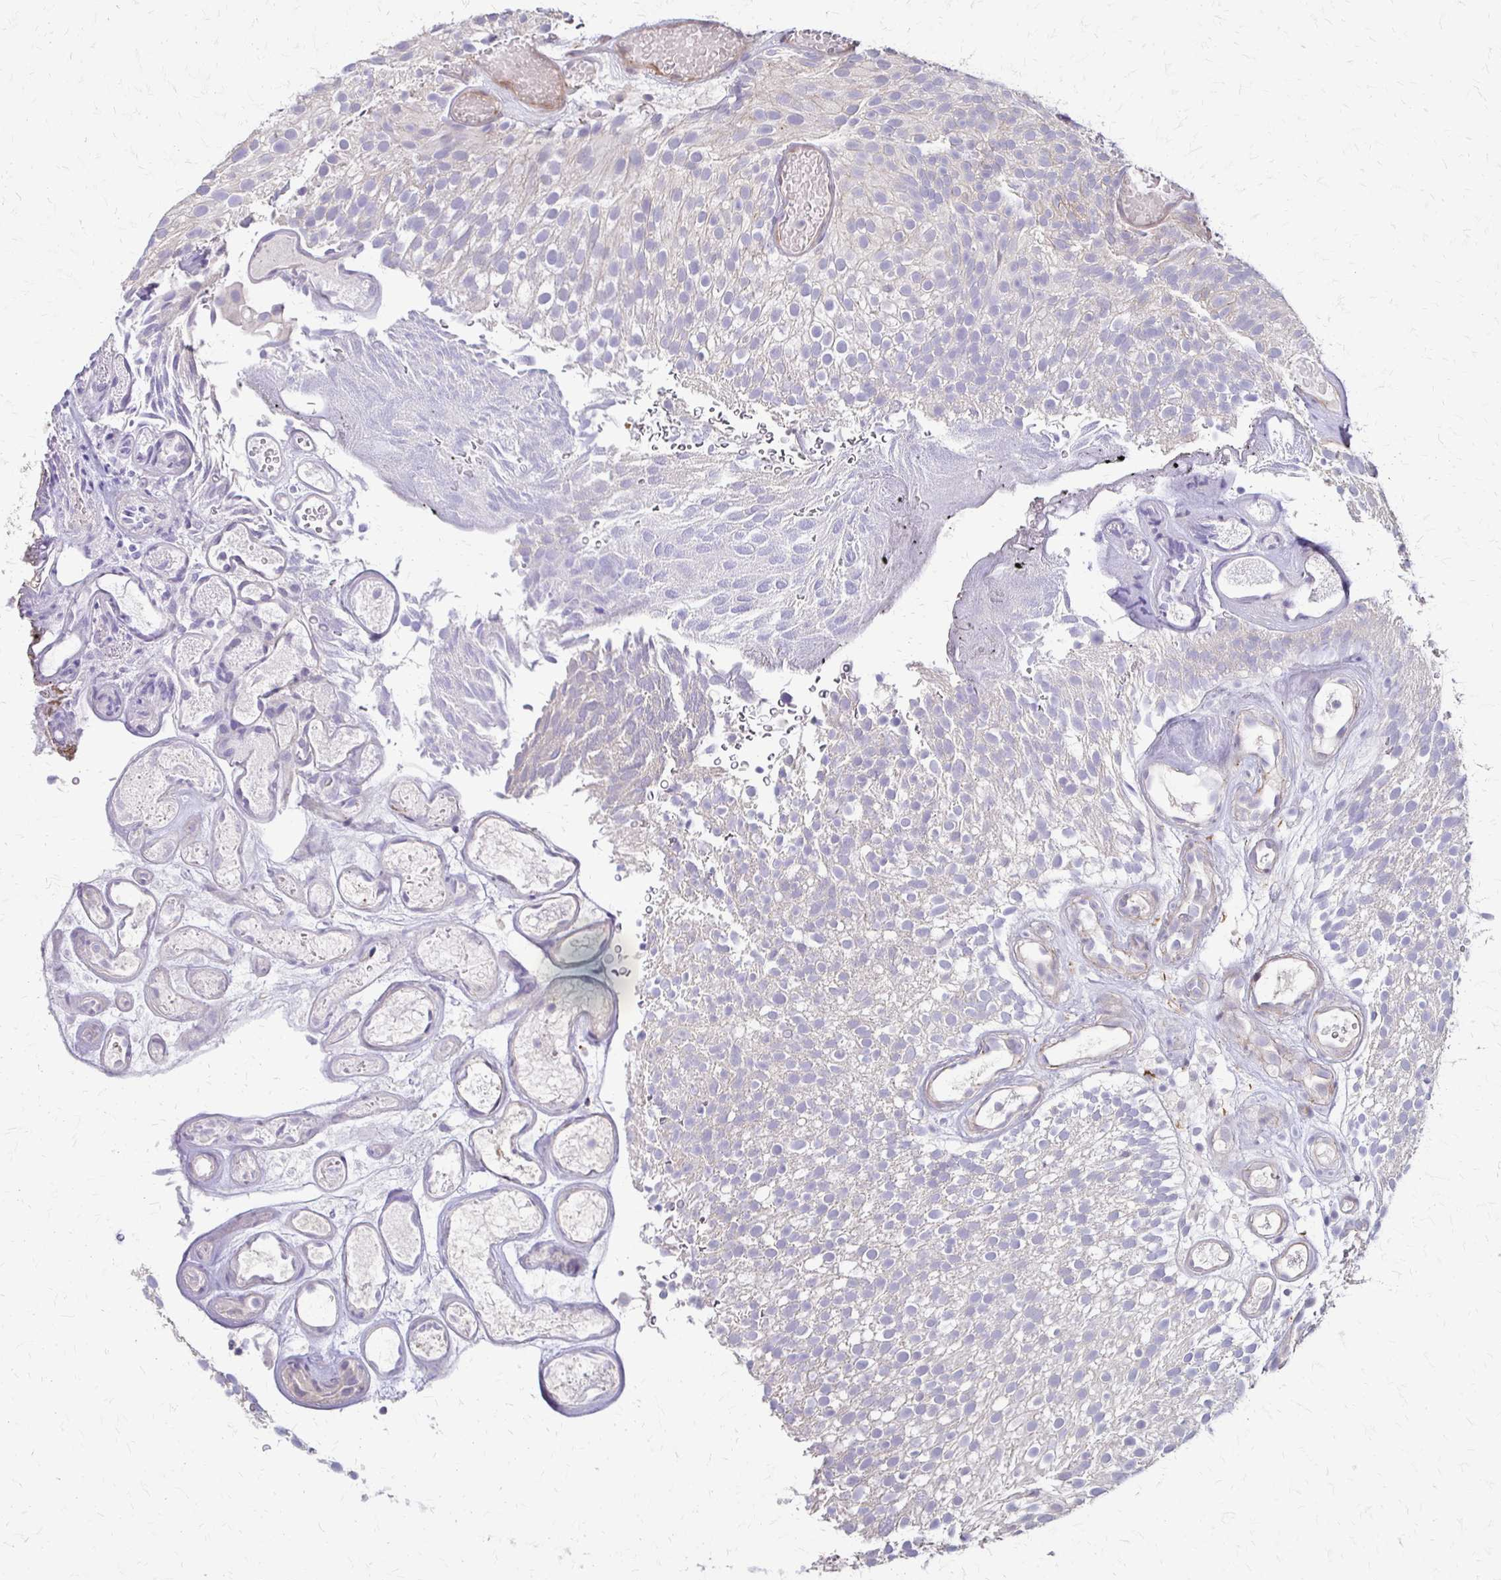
{"staining": {"intensity": "negative", "quantity": "none", "location": "none"}, "tissue": "urothelial cancer", "cell_type": "Tumor cells", "image_type": "cancer", "snomed": [{"axis": "morphology", "description": "Urothelial carcinoma, Low grade"}, {"axis": "topography", "description": "Urinary bladder"}], "caption": "A high-resolution histopathology image shows IHC staining of urothelial cancer, which reveals no significant expression in tumor cells.", "gene": "CFL2", "patient": {"sex": "male", "age": 78}}